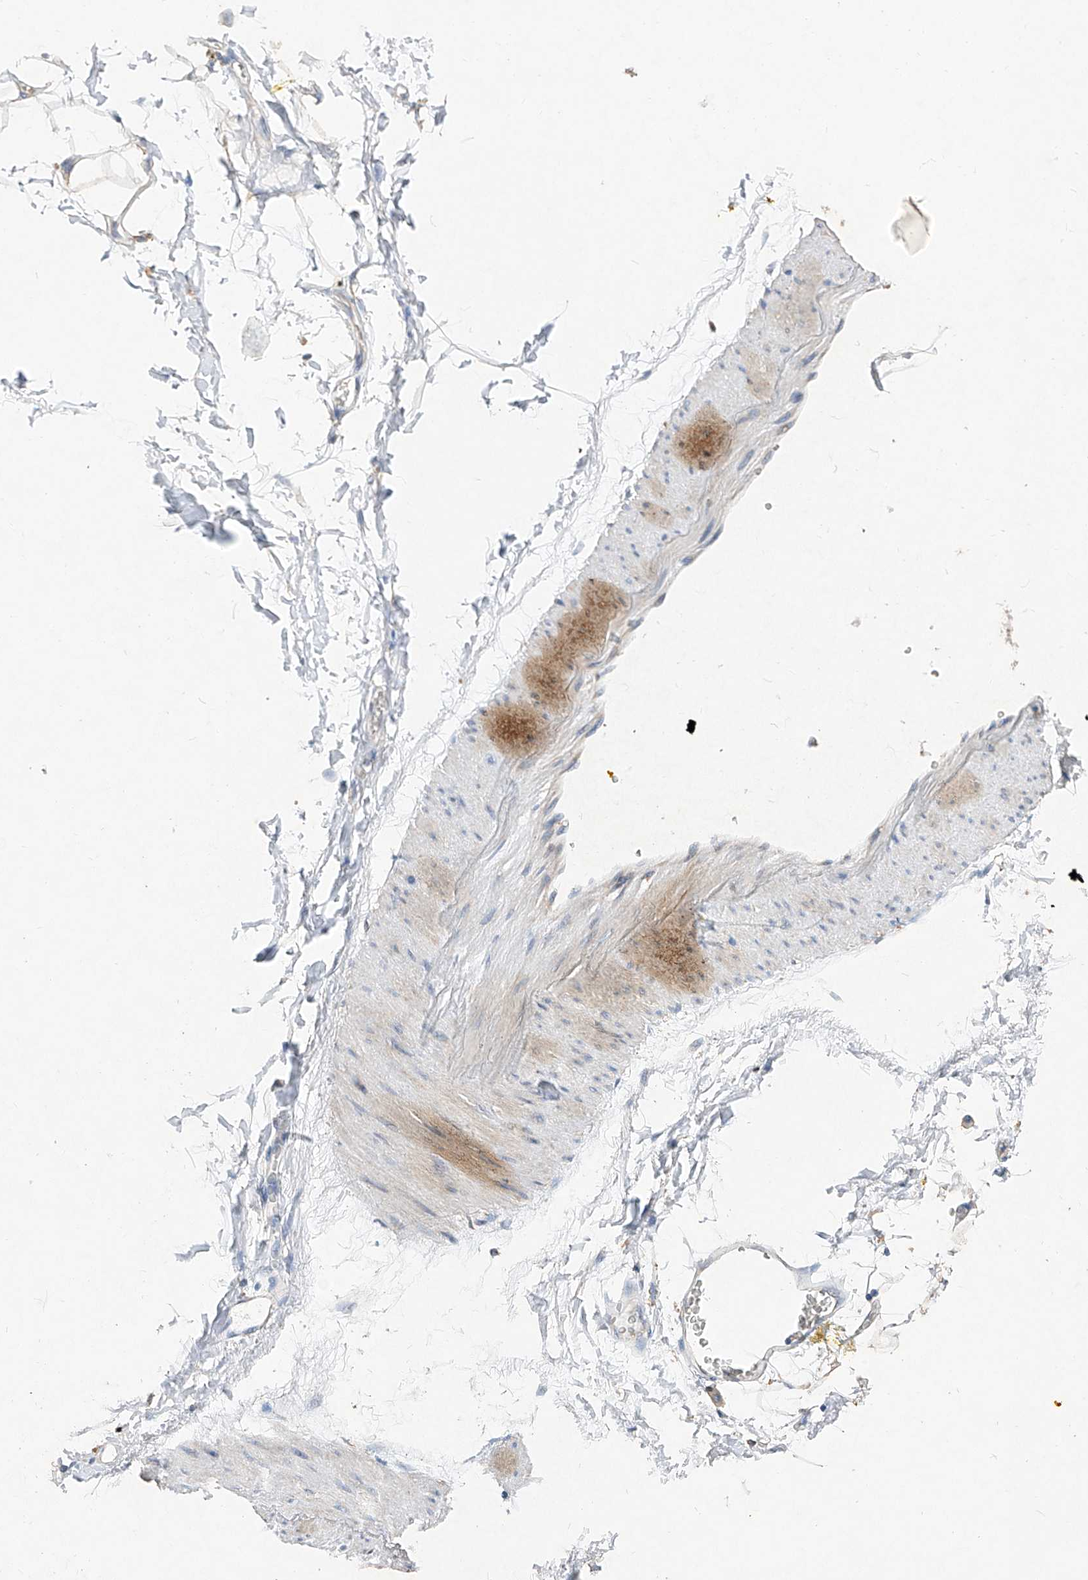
{"staining": {"intensity": "weak", "quantity": "25%-75%", "location": "cytoplasmic/membranous"}, "tissue": "adipose tissue", "cell_type": "Adipocytes", "image_type": "normal", "snomed": [{"axis": "morphology", "description": "Normal tissue, NOS"}, {"axis": "morphology", "description": "Adenocarcinoma, NOS"}, {"axis": "topography", "description": "Pancreas"}, {"axis": "topography", "description": "Peripheral nerve tissue"}], "caption": "This histopathology image reveals immunohistochemistry (IHC) staining of benign human adipose tissue, with low weak cytoplasmic/membranous positivity in approximately 25%-75% of adipocytes.", "gene": "AMD1", "patient": {"sex": "male", "age": 59}}